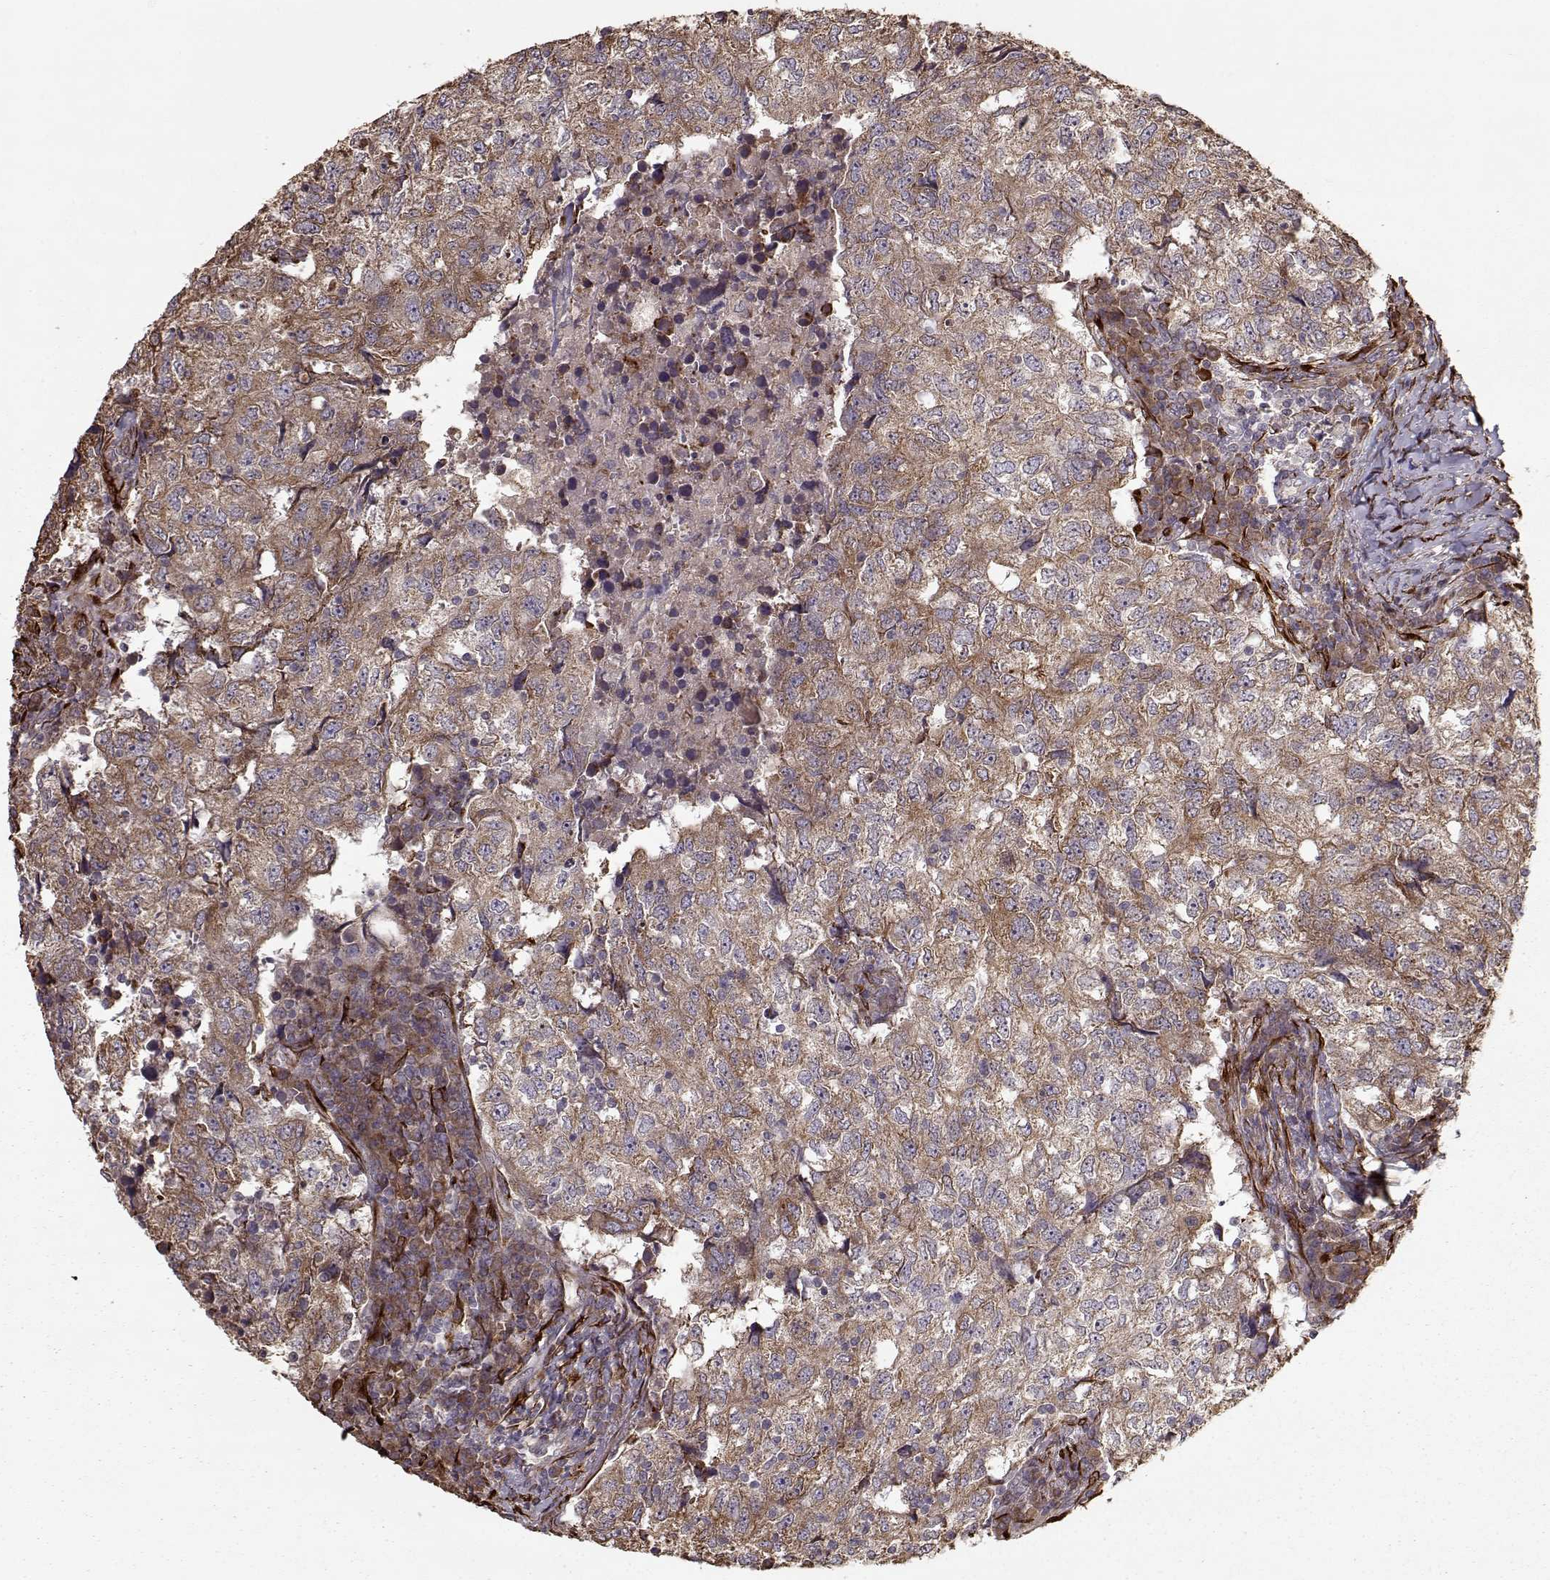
{"staining": {"intensity": "moderate", "quantity": ">75%", "location": "cytoplasmic/membranous"}, "tissue": "breast cancer", "cell_type": "Tumor cells", "image_type": "cancer", "snomed": [{"axis": "morphology", "description": "Duct carcinoma"}, {"axis": "topography", "description": "Breast"}], "caption": "Moderate cytoplasmic/membranous protein positivity is seen in approximately >75% of tumor cells in intraductal carcinoma (breast).", "gene": "IMMP1L", "patient": {"sex": "female", "age": 30}}